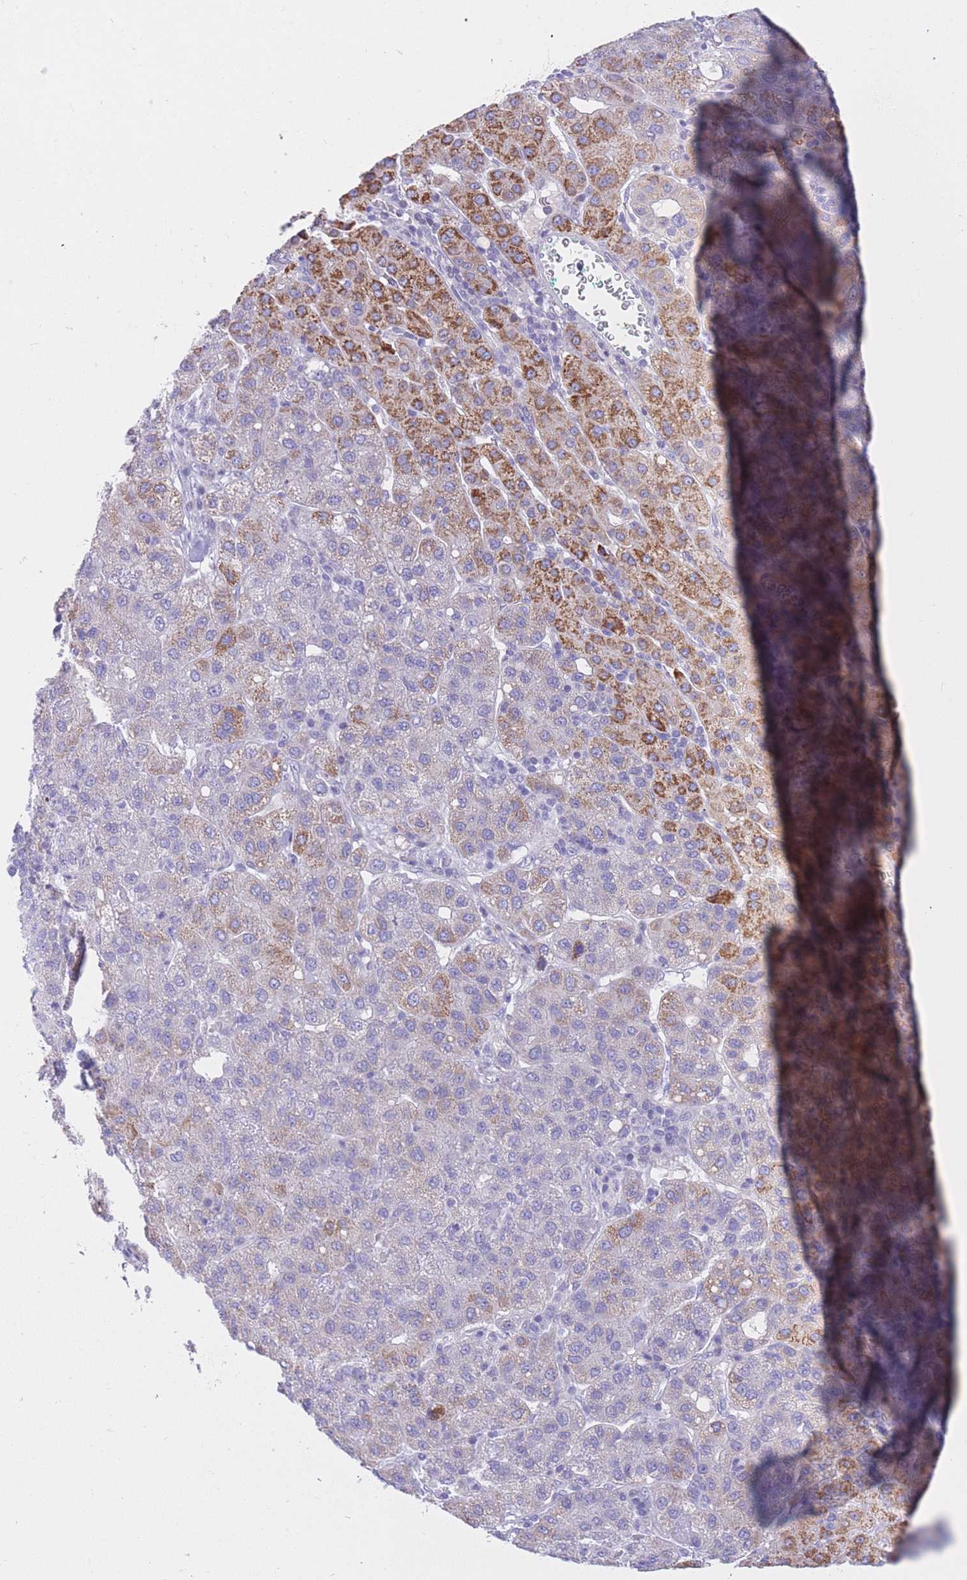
{"staining": {"intensity": "moderate", "quantity": "<25%", "location": "cytoplasmic/membranous"}, "tissue": "liver cancer", "cell_type": "Tumor cells", "image_type": "cancer", "snomed": [{"axis": "morphology", "description": "Carcinoma, Hepatocellular, NOS"}, {"axis": "topography", "description": "Liver"}], "caption": "Immunohistochemical staining of liver cancer shows low levels of moderate cytoplasmic/membranous protein staining in approximately <25% of tumor cells.", "gene": "RPL39L", "patient": {"sex": "male", "age": 65}}